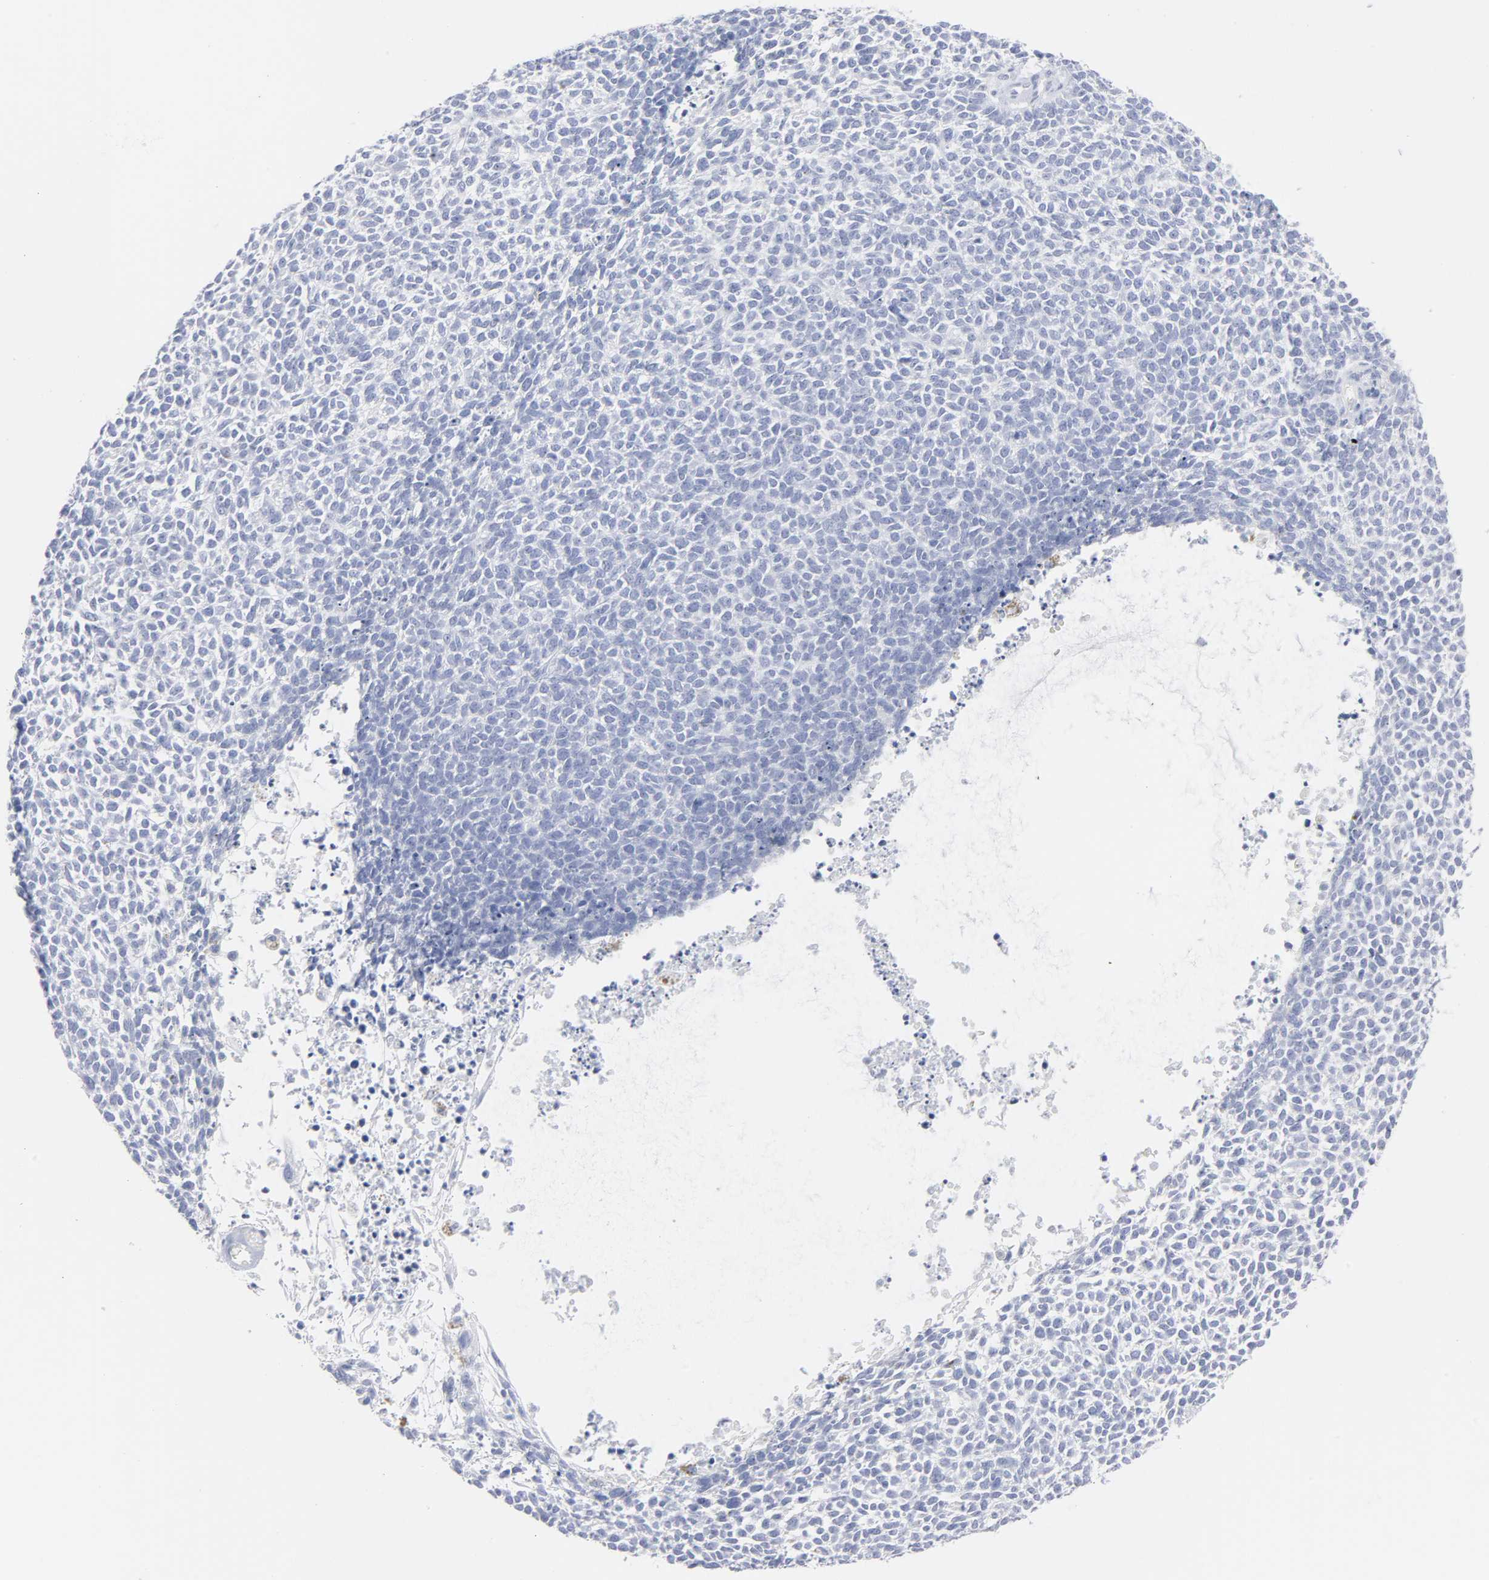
{"staining": {"intensity": "negative", "quantity": "none", "location": "none"}, "tissue": "skin cancer", "cell_type": "Tumor cells", "image_type": "cancer", "snomed": [{"axis": "morphology", "description": "Basal cell carcinoma"}, {"axis": "topography", "description": "Skin"}], "caption": "A photomicrograph of human basal cell carcinoma (skin) is negative for staining in tumor cells.", "gene": "P2RY8", "patient": {"sex": "female", "age": 84}}